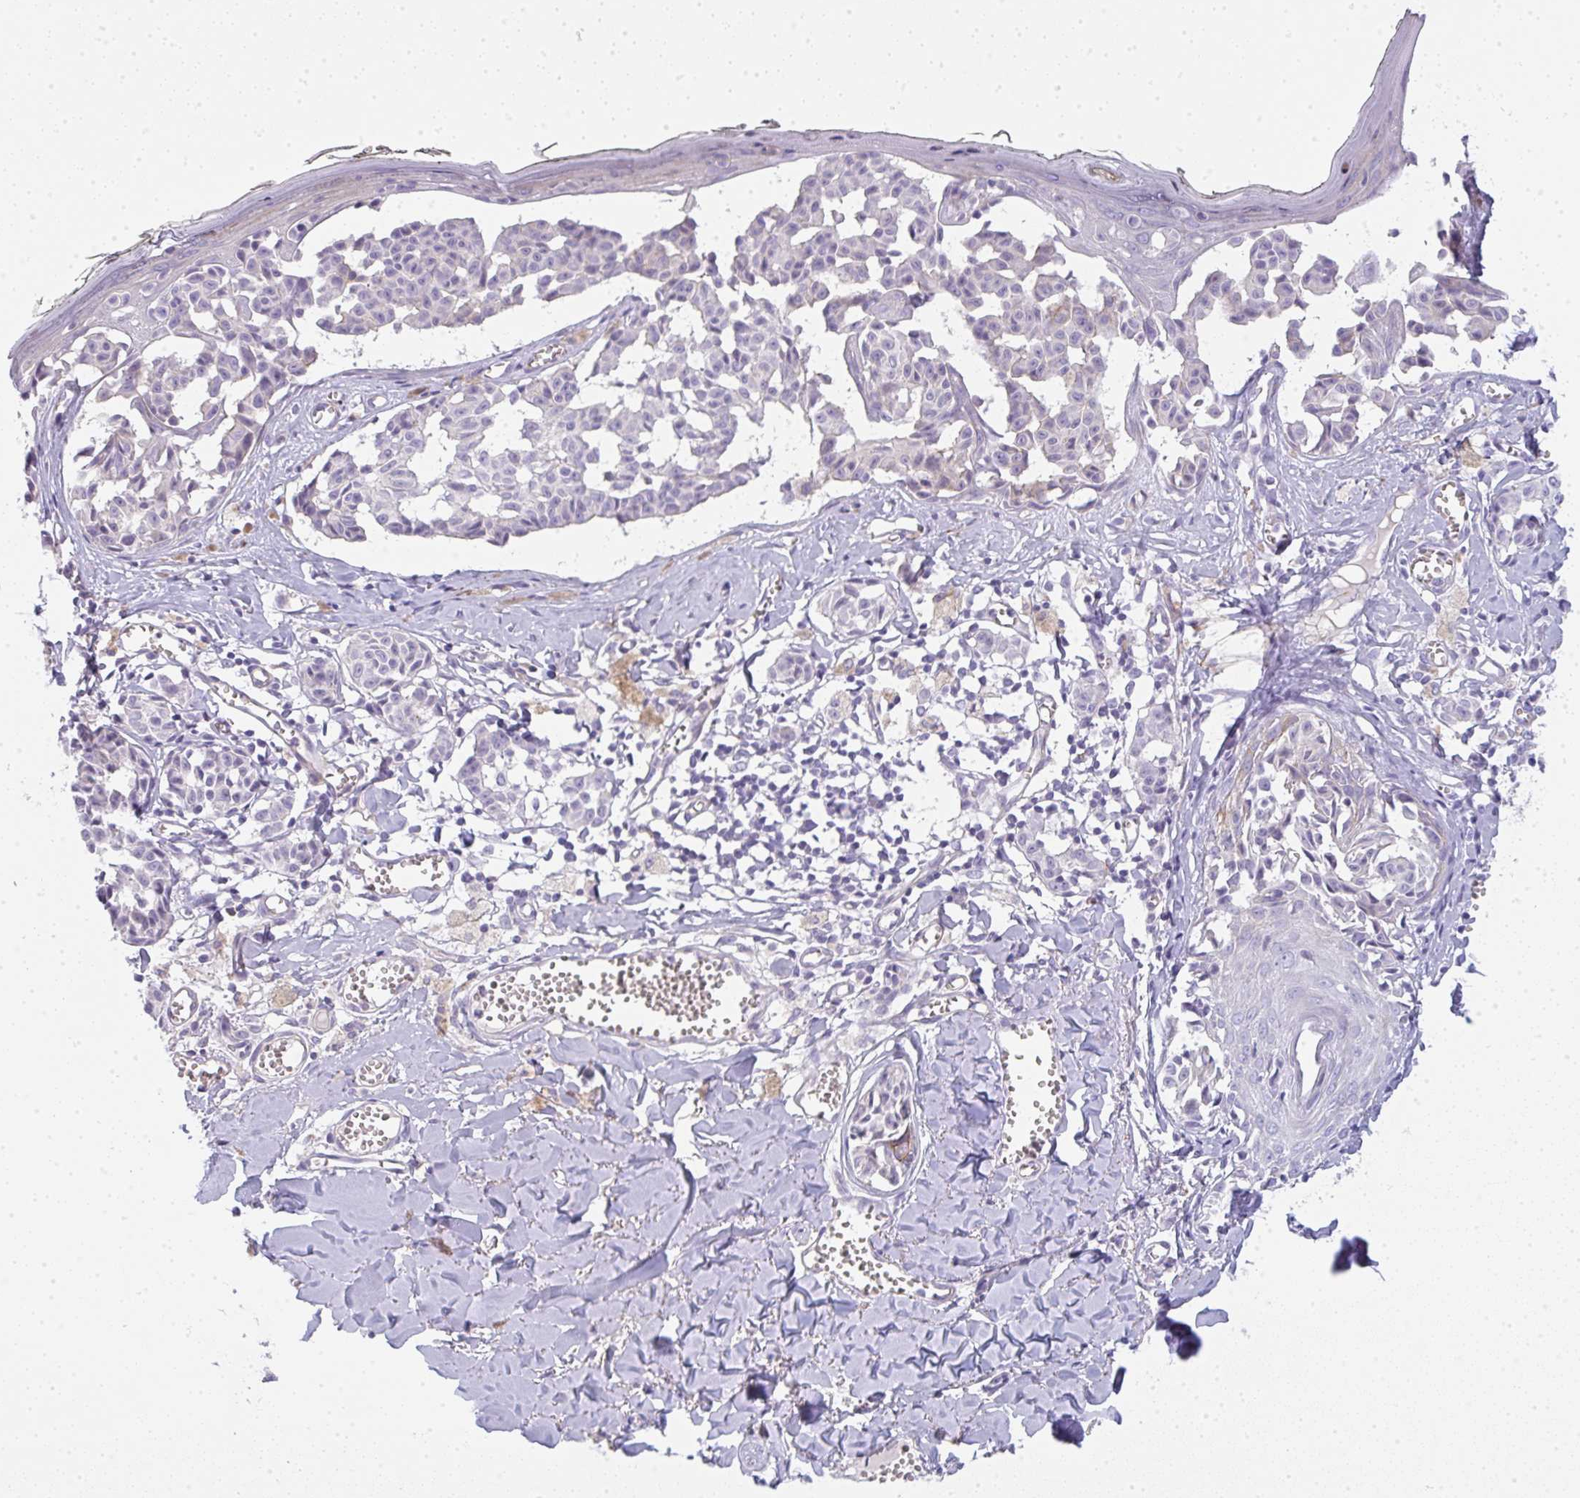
{"staining": {"intensity": "negative", "quantity": "none", "location": "none"}, "tissue": "melanoma", "cell_type": "Tumor cells", "image_type": "cancer", "snomed": [{"axis": "morphology", "description": "Malignant melanoma, NOS"}, {"axis": "topography", "description": "Skin"}], "caption": "Tumor cells show no significant protein staining in melanoma.", "gene": "LPAR4", "patient": {"sex": "female", "age": 43}}